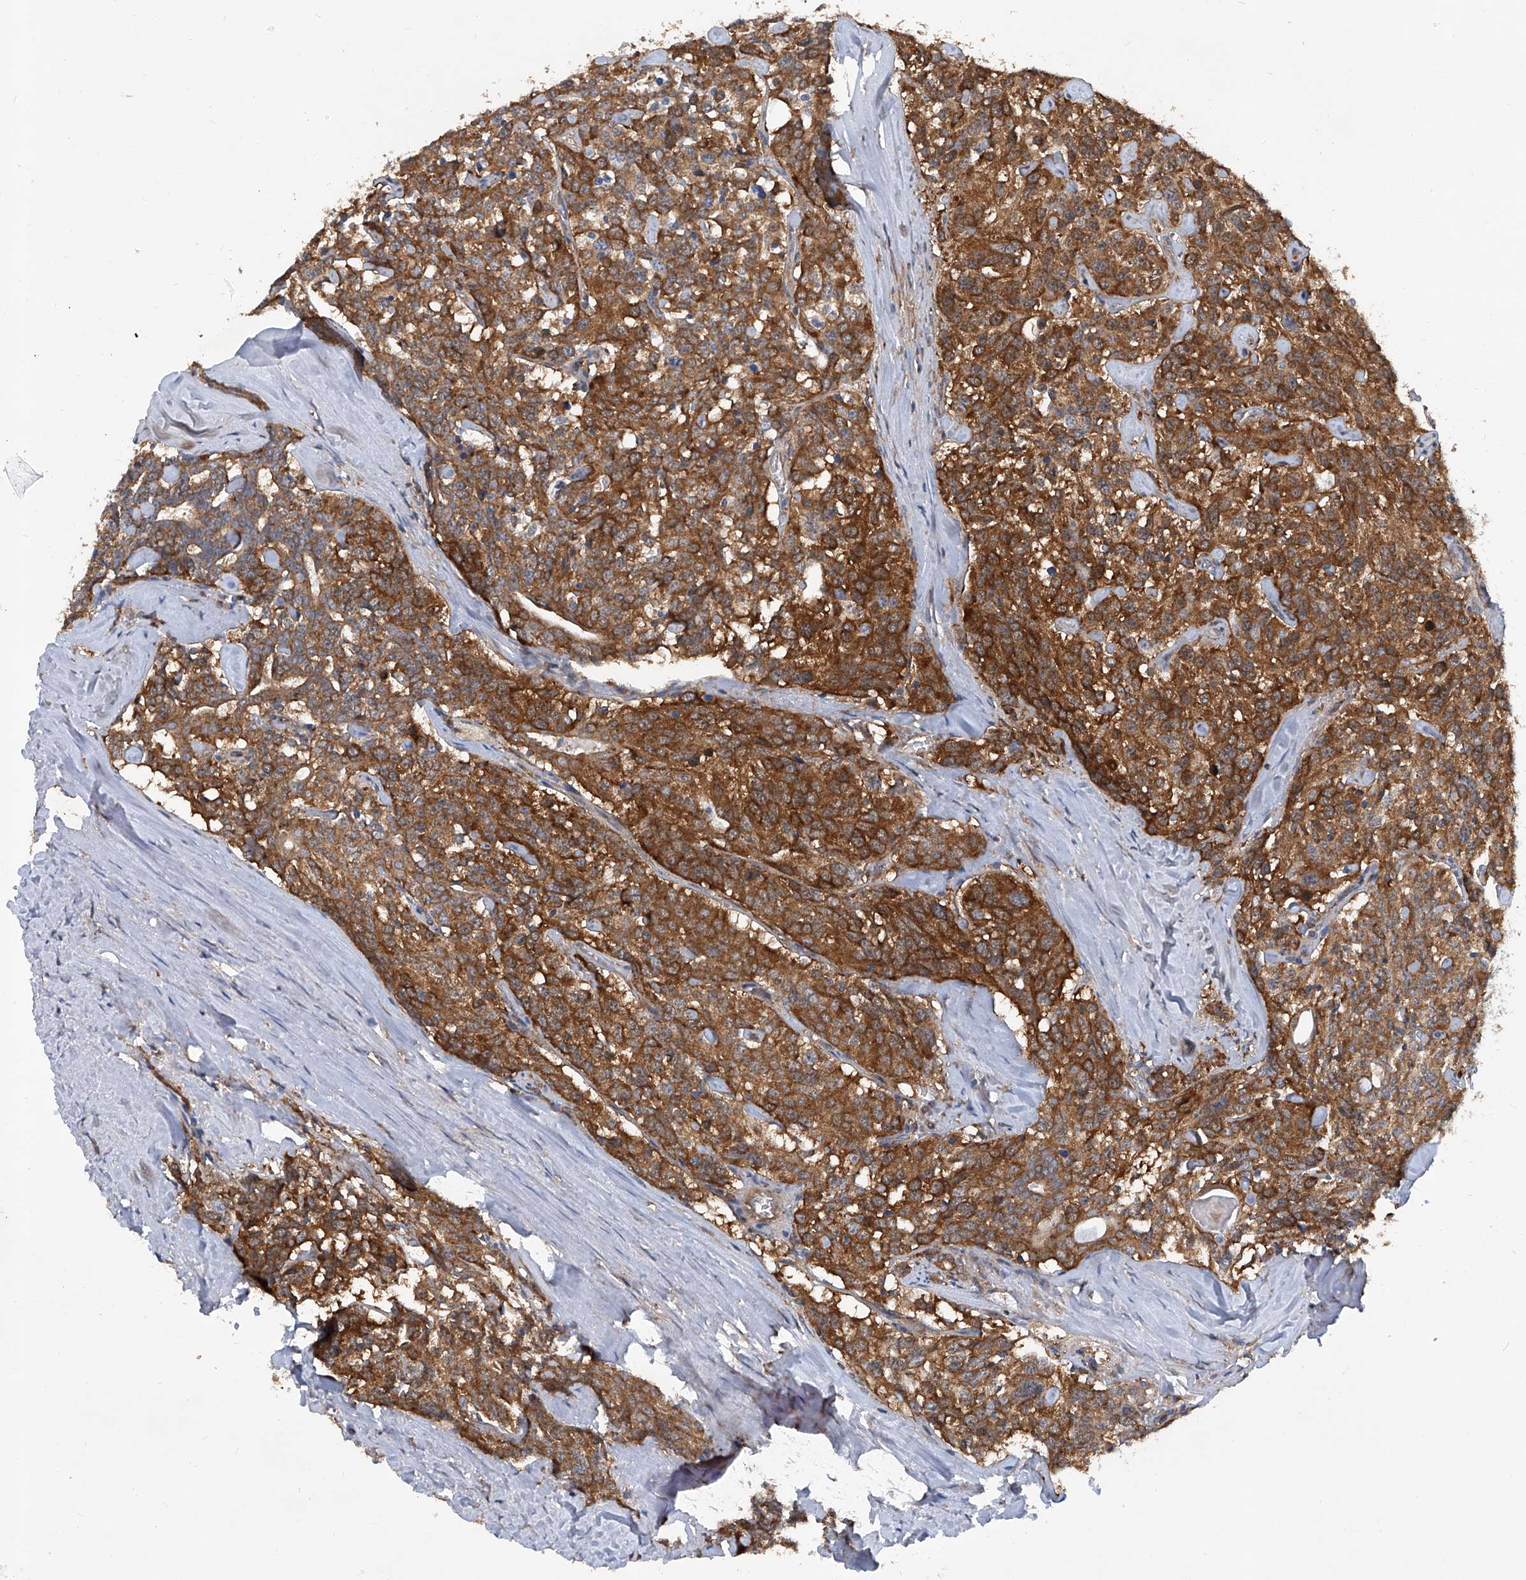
{"staining": {"intensity": "strong", "quantity": ">75%", "location": "cytoplasmic/membranous"}, "tissue": "carcinoid", "cell_type": "Tumor cells", "image_type": "cancer", "snomed": [{"axis": "morphology", "description": "Carcinoid, malignant, NOS"}, {"axis": "topography", "description": "Lung"}], "caption": "This is an image of IHC staining of carcinoid, which shows strong staining in the cytoplasmic/membranous of tumor cells.", "gene": "SMAP1", "patient": {"sex": "female", "age": 46}}